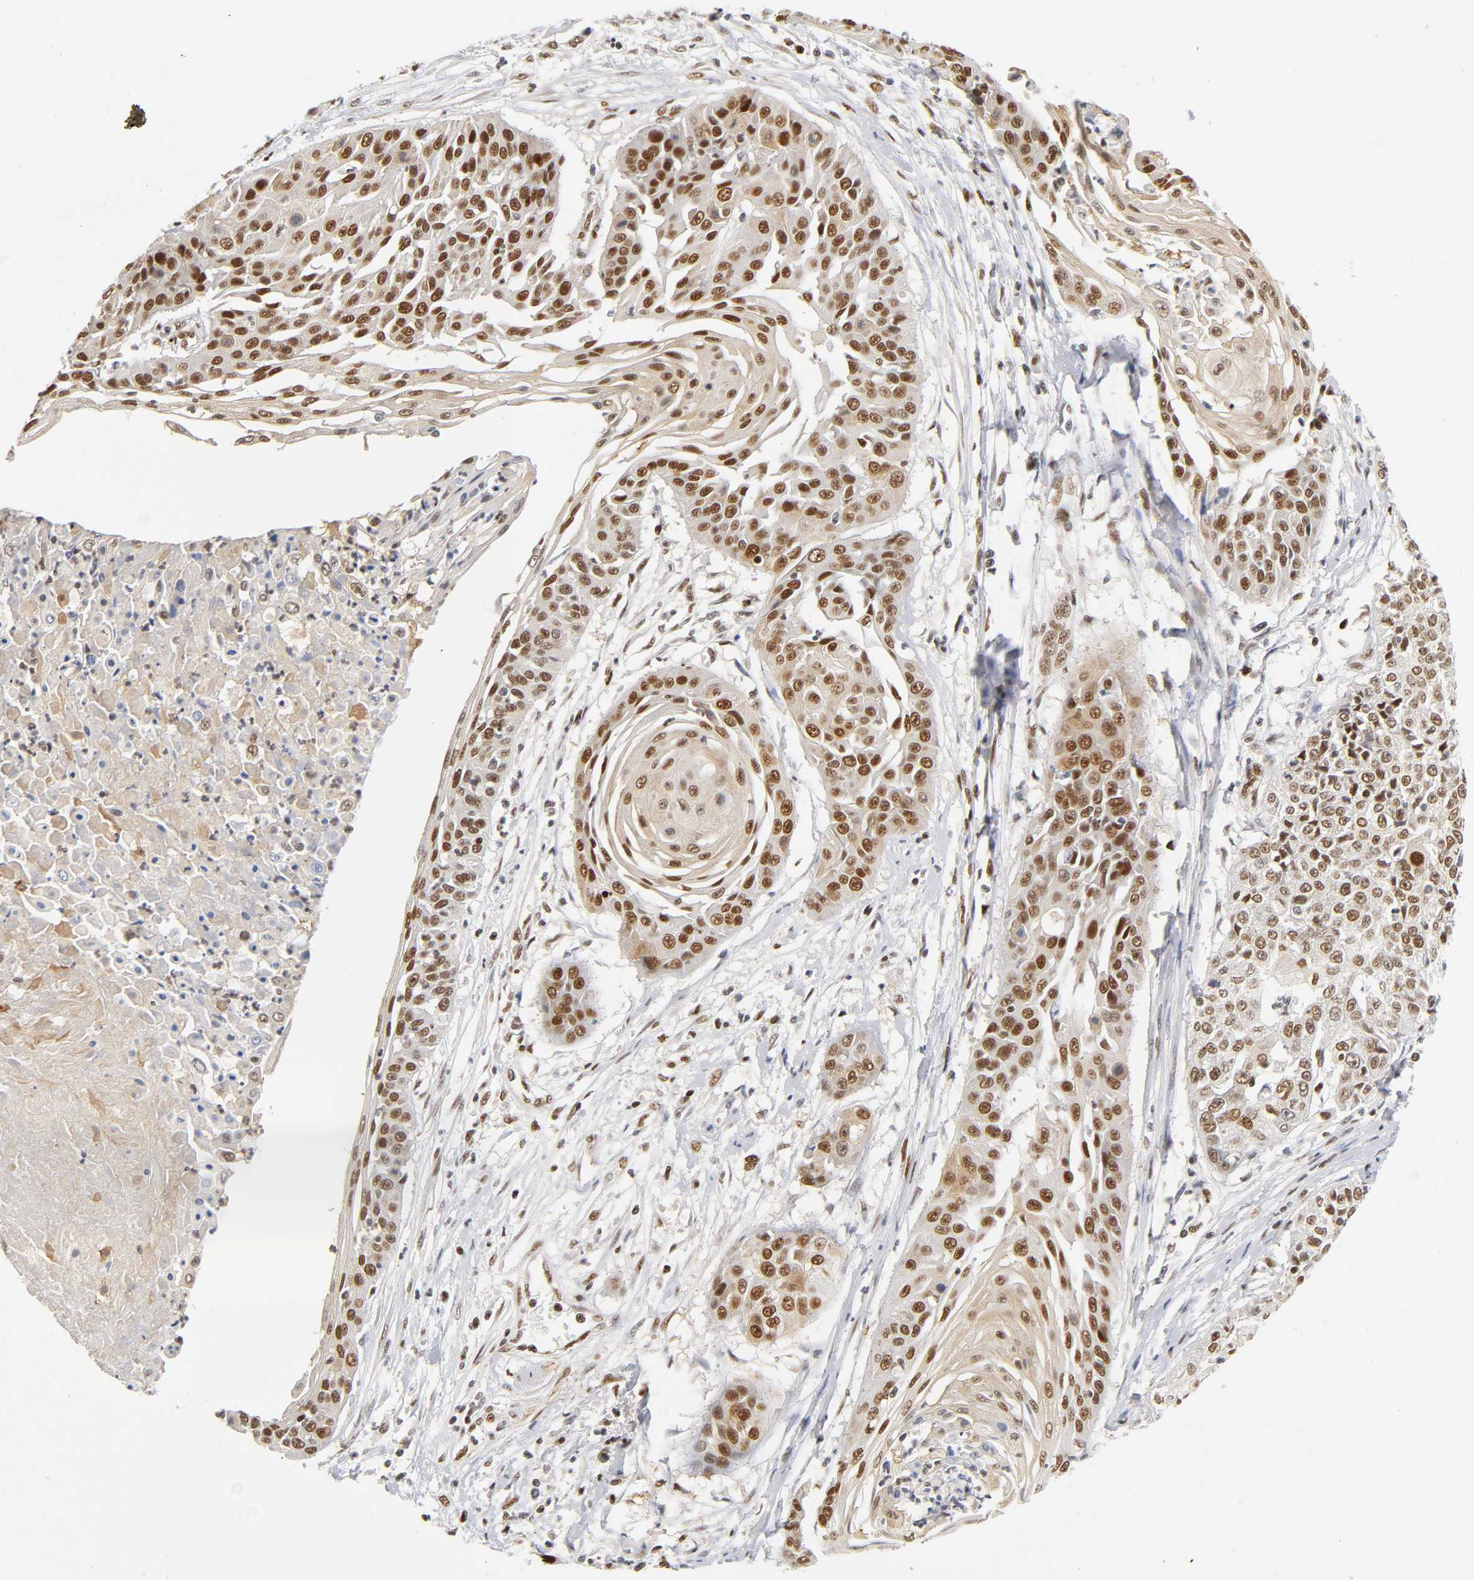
{"staining": {"intensity": "strong", "quantity": ">75%", "location": "nuclear"}, "tissue": "cervical cancer", "cell_type": "Tumor cells", "image_type": "cancer", "snomed": [{"axis": "morphology", "description": "Squamous cell carcinoma, NOS"}, {"axis": "topography", "description": "Cervix"}], "caption": "This photomicrograph shows immunohistochemistry (IHC) staining of human cervical cancer, with high strong nuclear staining in about >75% of tumor cells.", "gene": "NR3C1", "patient": {"sex": "female", "age": 64}}